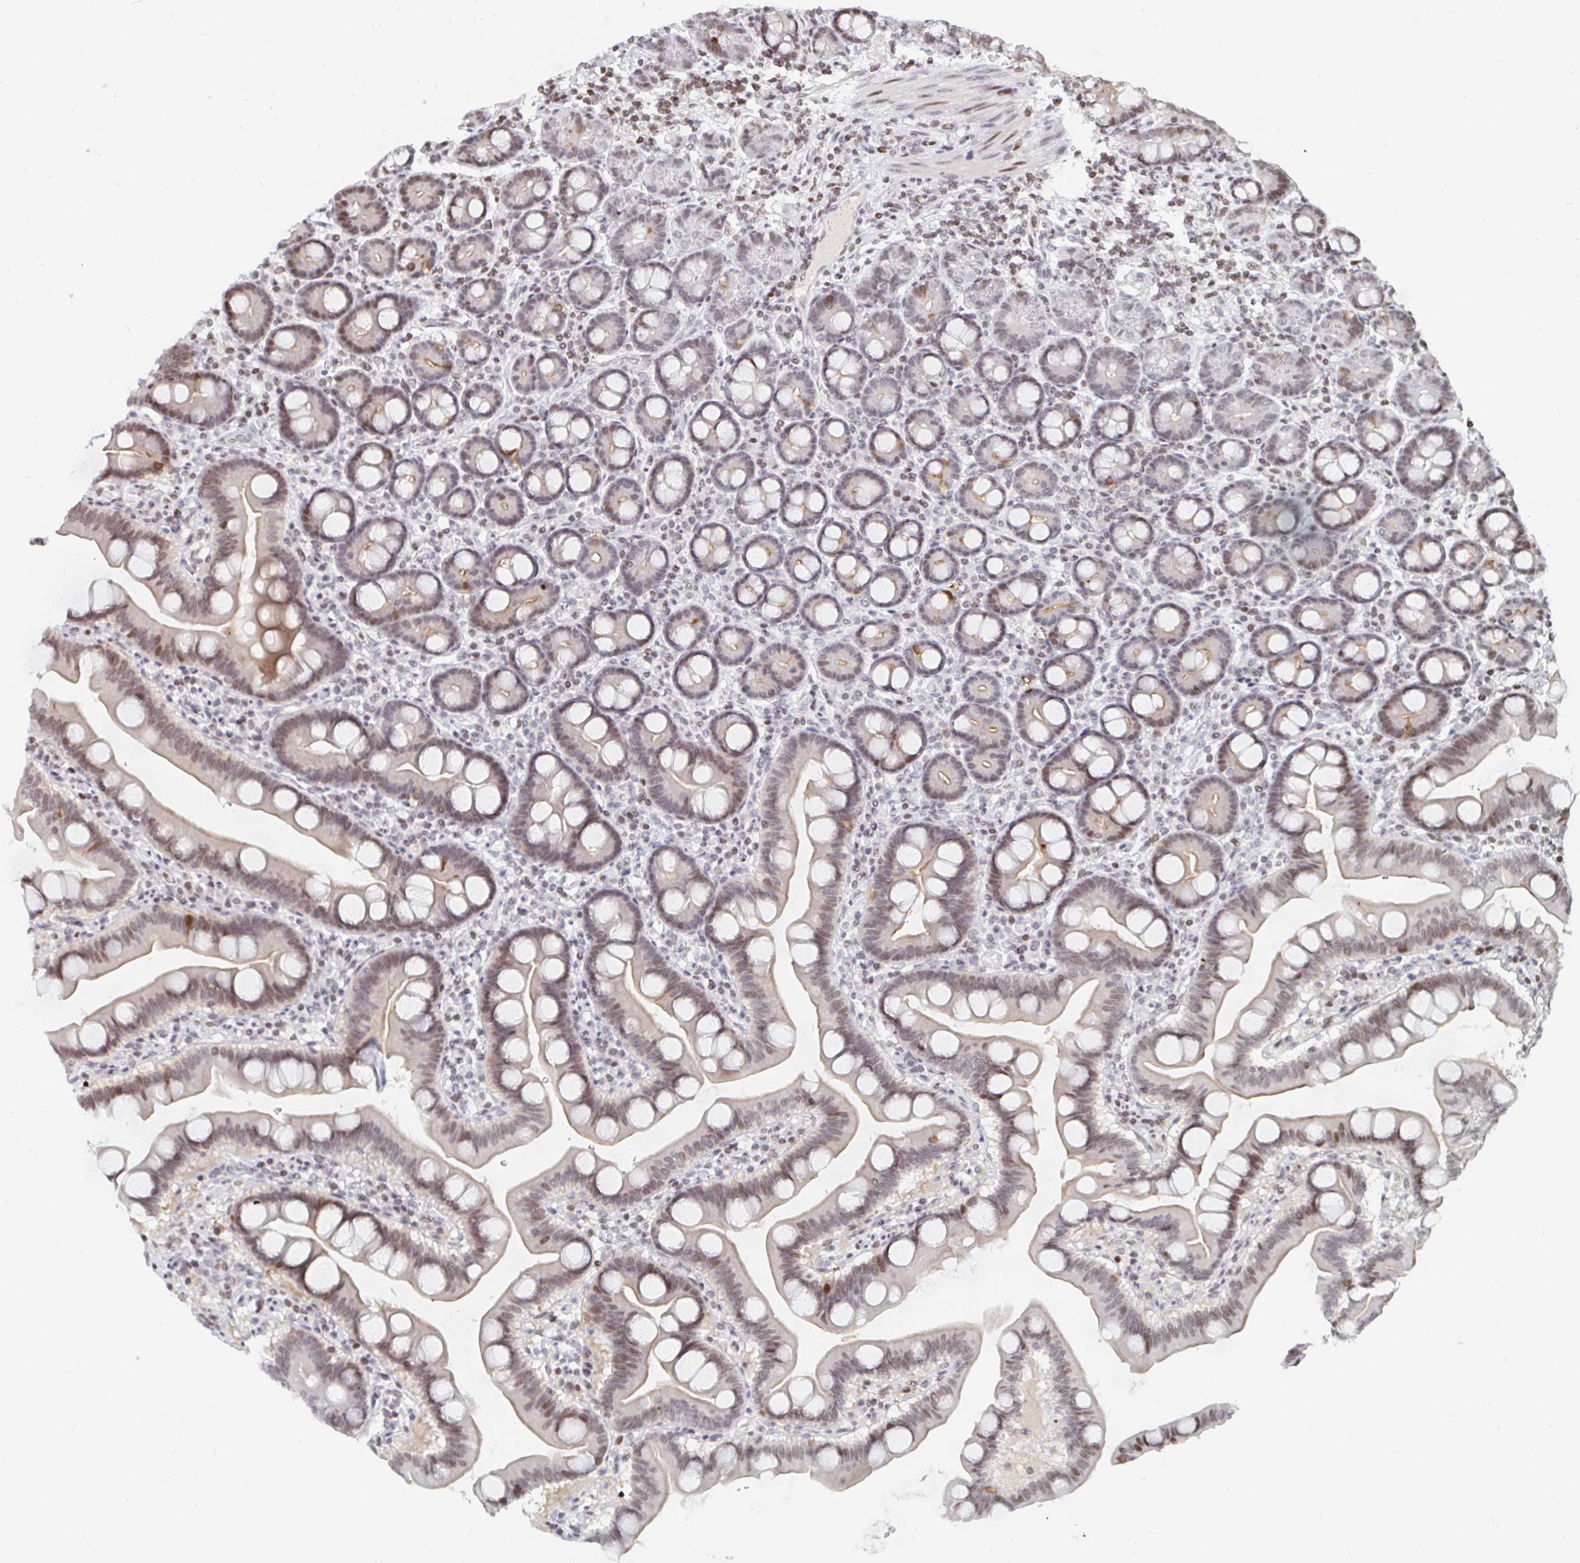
{"staining": {"intensity": "weak", "quantity": "25%-75%", "location": "cytoplasmic/membranous,nuclear"}, "tissue": "duodenum", "cell_type": "Glandular cells", "image_type": "normal", "snomed": [{"axis": "morphology", "description": "Normal tissue, NOS"}, {"axis": "topography", "description": "Duodenum"}], "caption": "Immunohistochemical staining of benign duodenum shows low levels of weak cytoplasmic/membranous,nuclear expression in approximately 25%-75% of glandular cells. The protein of interest is shown in brown color, while the nuclei are stained blue.", "gene": "HOXC10", "patient": {"sex": "male", "age": 59}}